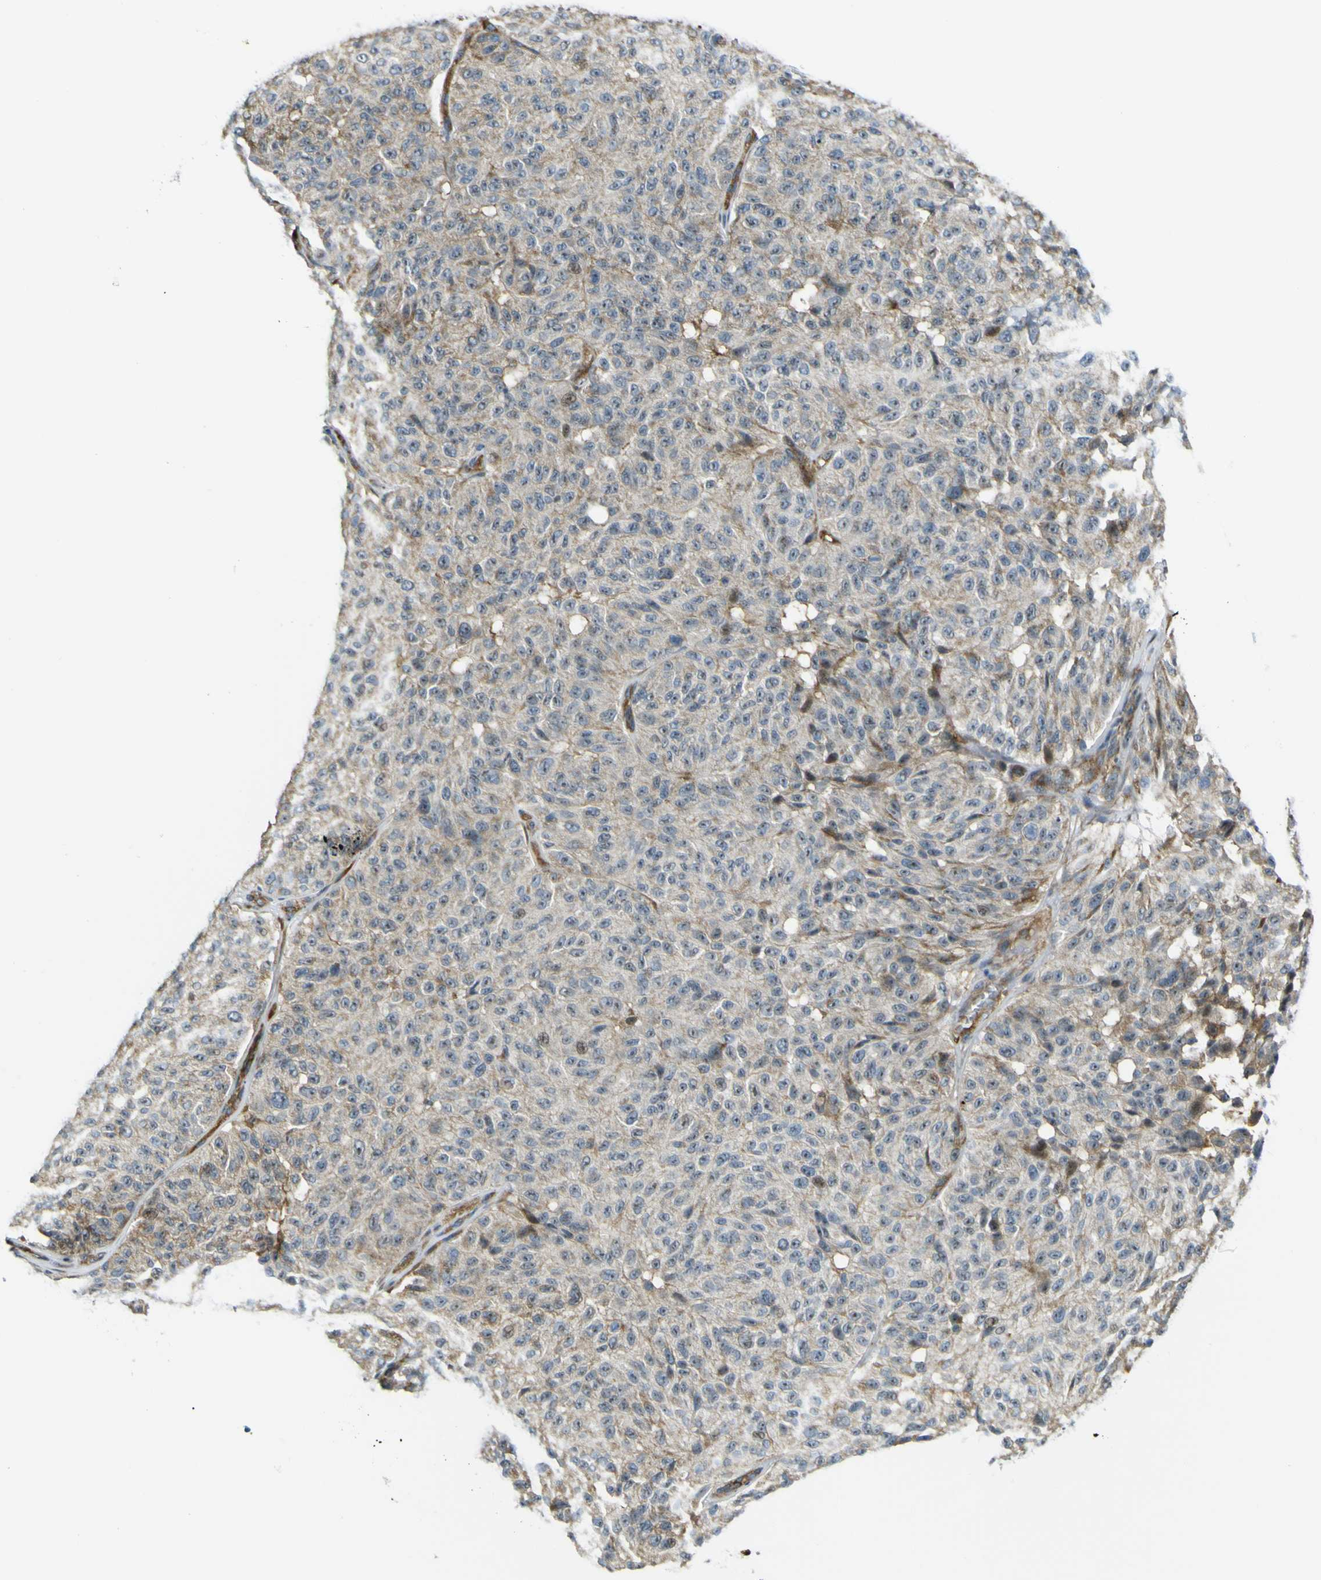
{"staining": {"intensity": "moderate", "quantity": "25%-75%", "location": "cytoplasmic/membranous"}, "tissue": "melanoma", "cell_type": "Tumor cells", "image_type": "cancer", "snomed": [{"axis": "morphology", "description": "Malignant melanoma, NOS"}, {"axis": "topography", "description": "Skin"}], "caption": "IHC (DAB) staining of melanoma displays moderate cytoplasmic/membranous protein staining in about 25%-75% of tumor cells.", "gene": "KDM7A", "patient": {"sex": "female", "age": 46}}